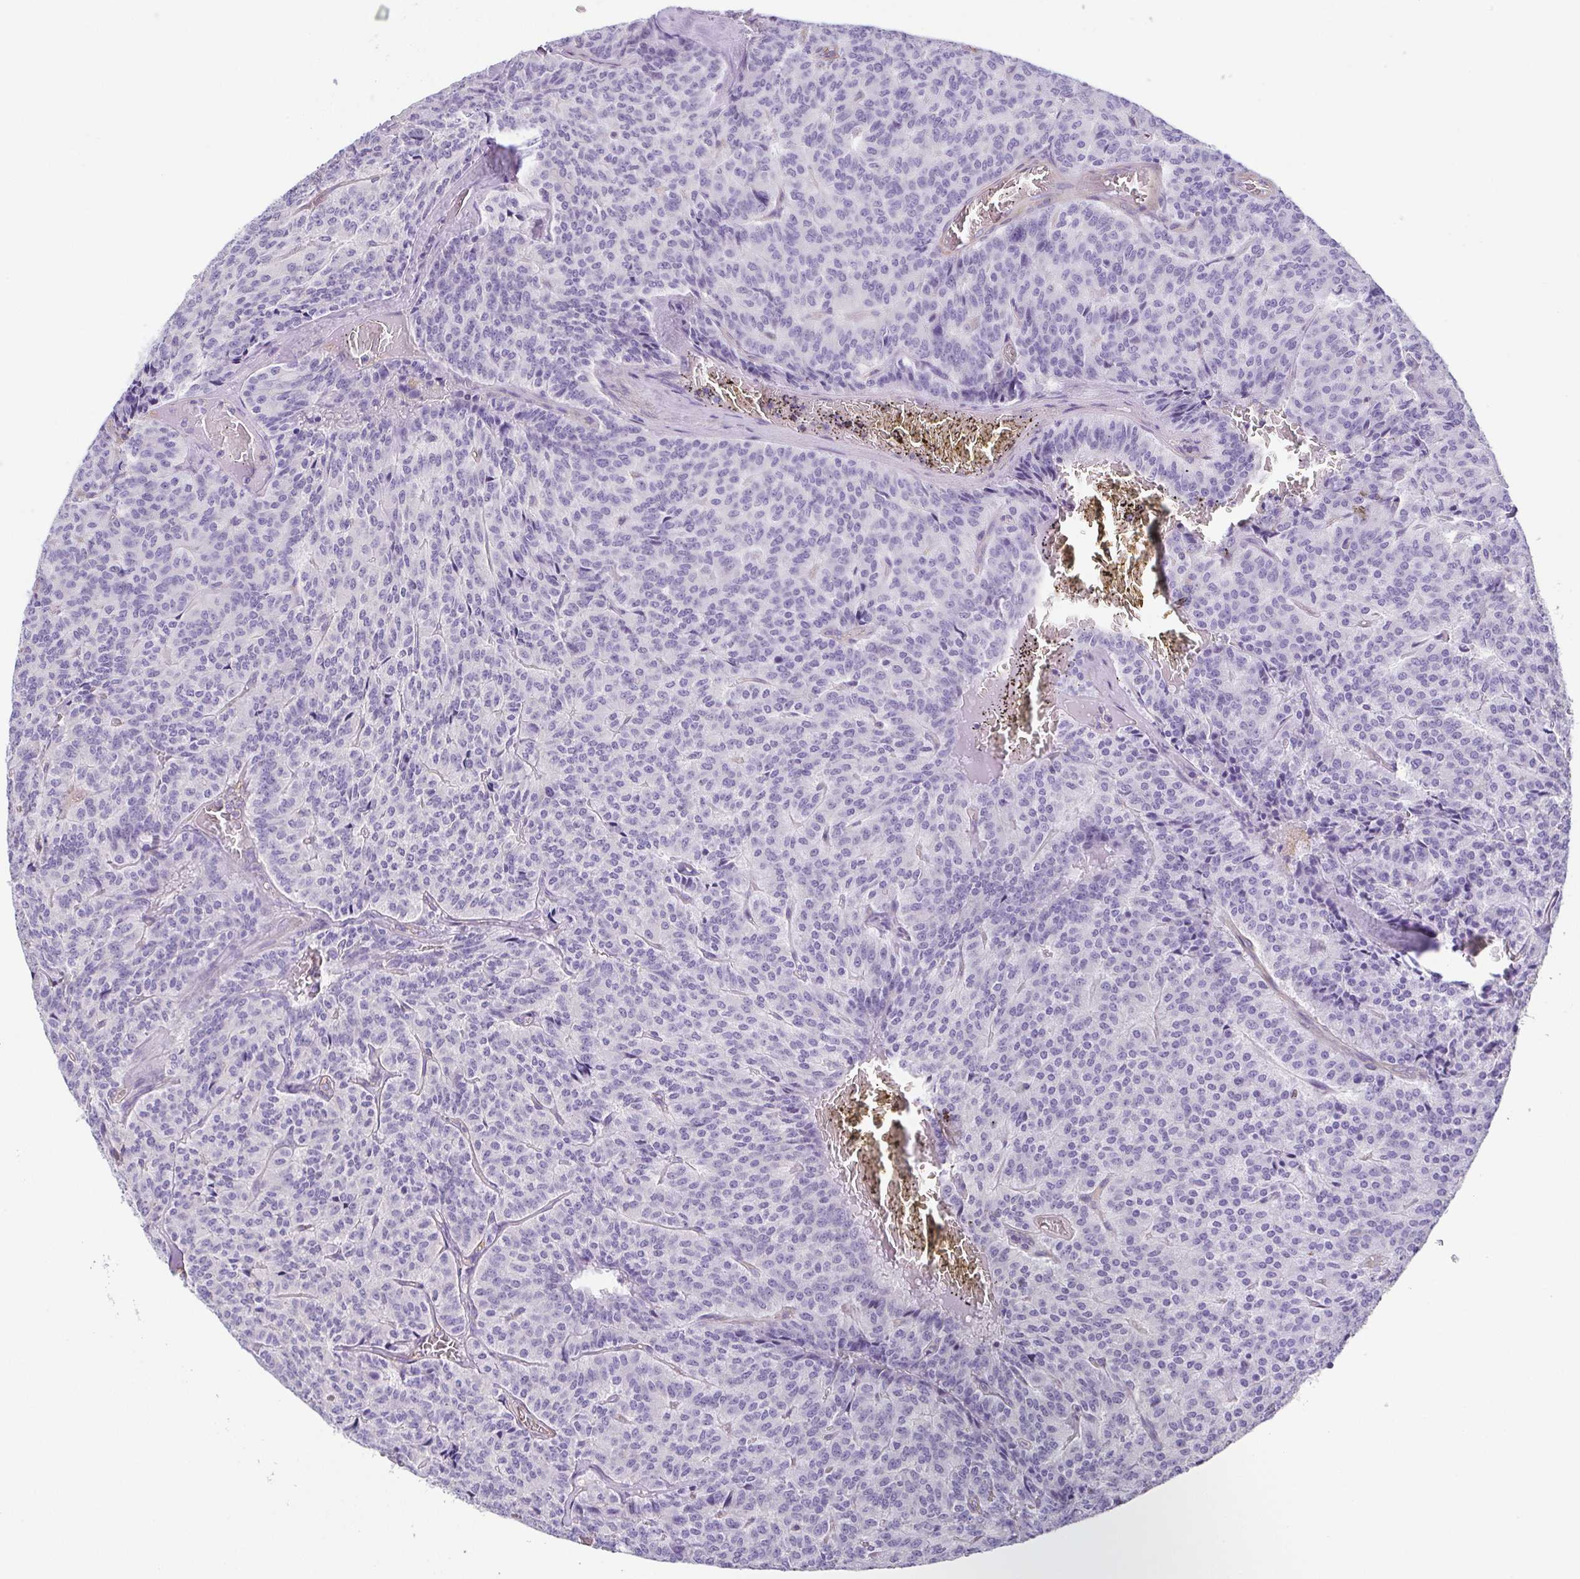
{"staining": {"intensity": "negative", "quantity": "none", "location": "none"}, "tissue": "carcinoid", "cell_type": "Tumor cells", "image_type": "cancer", "snomed": [{"axis": "morphology", "description": "Carcinoid, malignant, NOS"}, {"axis": "topography", "description": "Lung"}], "caption": "DAB (3,3'-diaminobenzidine) immunohistochemical staining of human carcinoid demonstrates no significant expression in tumor cells.", "gene": "MYL6", "patient": {"sex": "male", "age": 70}}